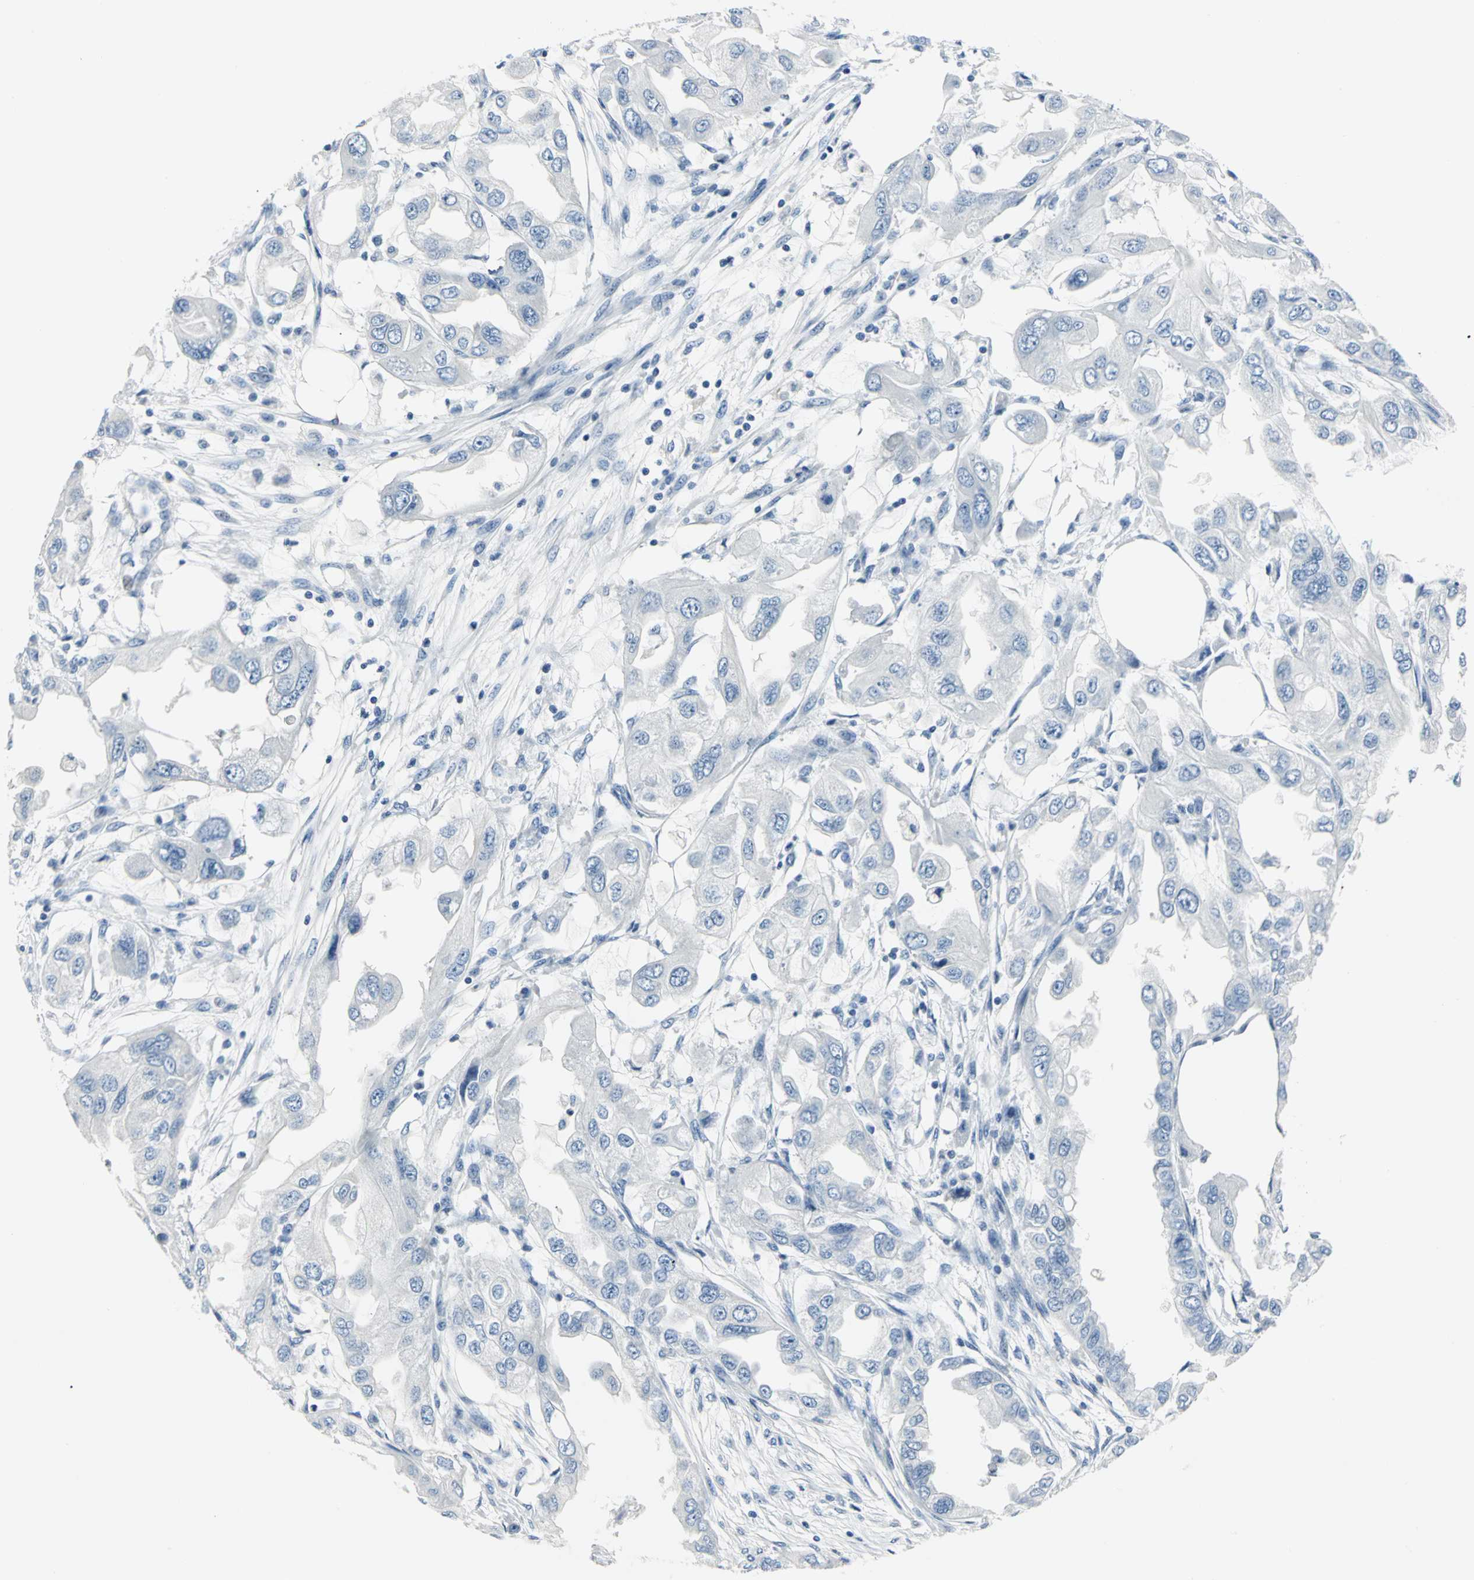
{"staining": {"intensity": "negative", "quantity": "none", "location": "none"}, "tissue": "endometrial cancer", "cell_type": "Tumor cells", "image_type": "cancer", "snomed": [{"axis": "morphology", "description": "Adenocarcinoma, NOS"}, {"axis": "topography", "description": "Endometrium"}], "caption": "Tumor cells are negative for protein expression in human endometrial cancer (adenocarcinoma).", "gene": "RIPOR1", "patient": {"sex": "female", "age": 67}}